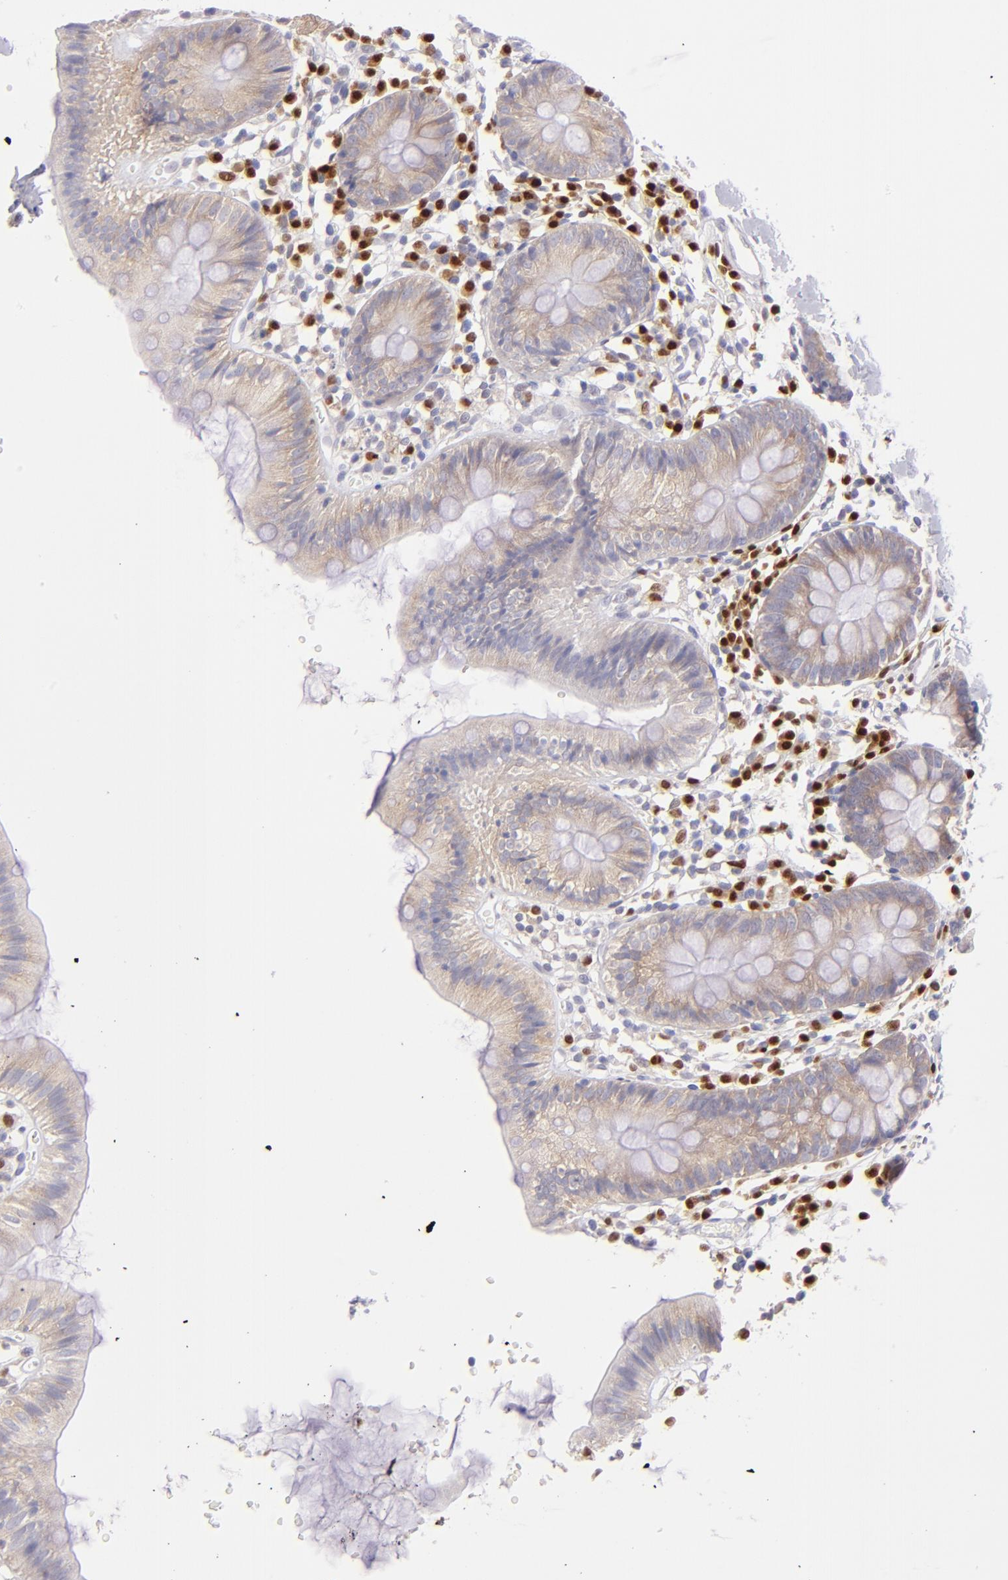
{"staining": {"intensity": "negative", "quantity": "none", "location": "none"}, "tissue": "colon", "cell_type": "Endothelial cells", "image_type": "normal", "snomed": [{"axis": "morphology", "description": "Normal tissue, NOS"}, {"axis": "topography", "description": "Colon"}], "caption": "A photomicrograph of human colon is negative for staining in endothelial cells.", "gene": "IRF8", "patient": {"sex": "male", "age": 14}}